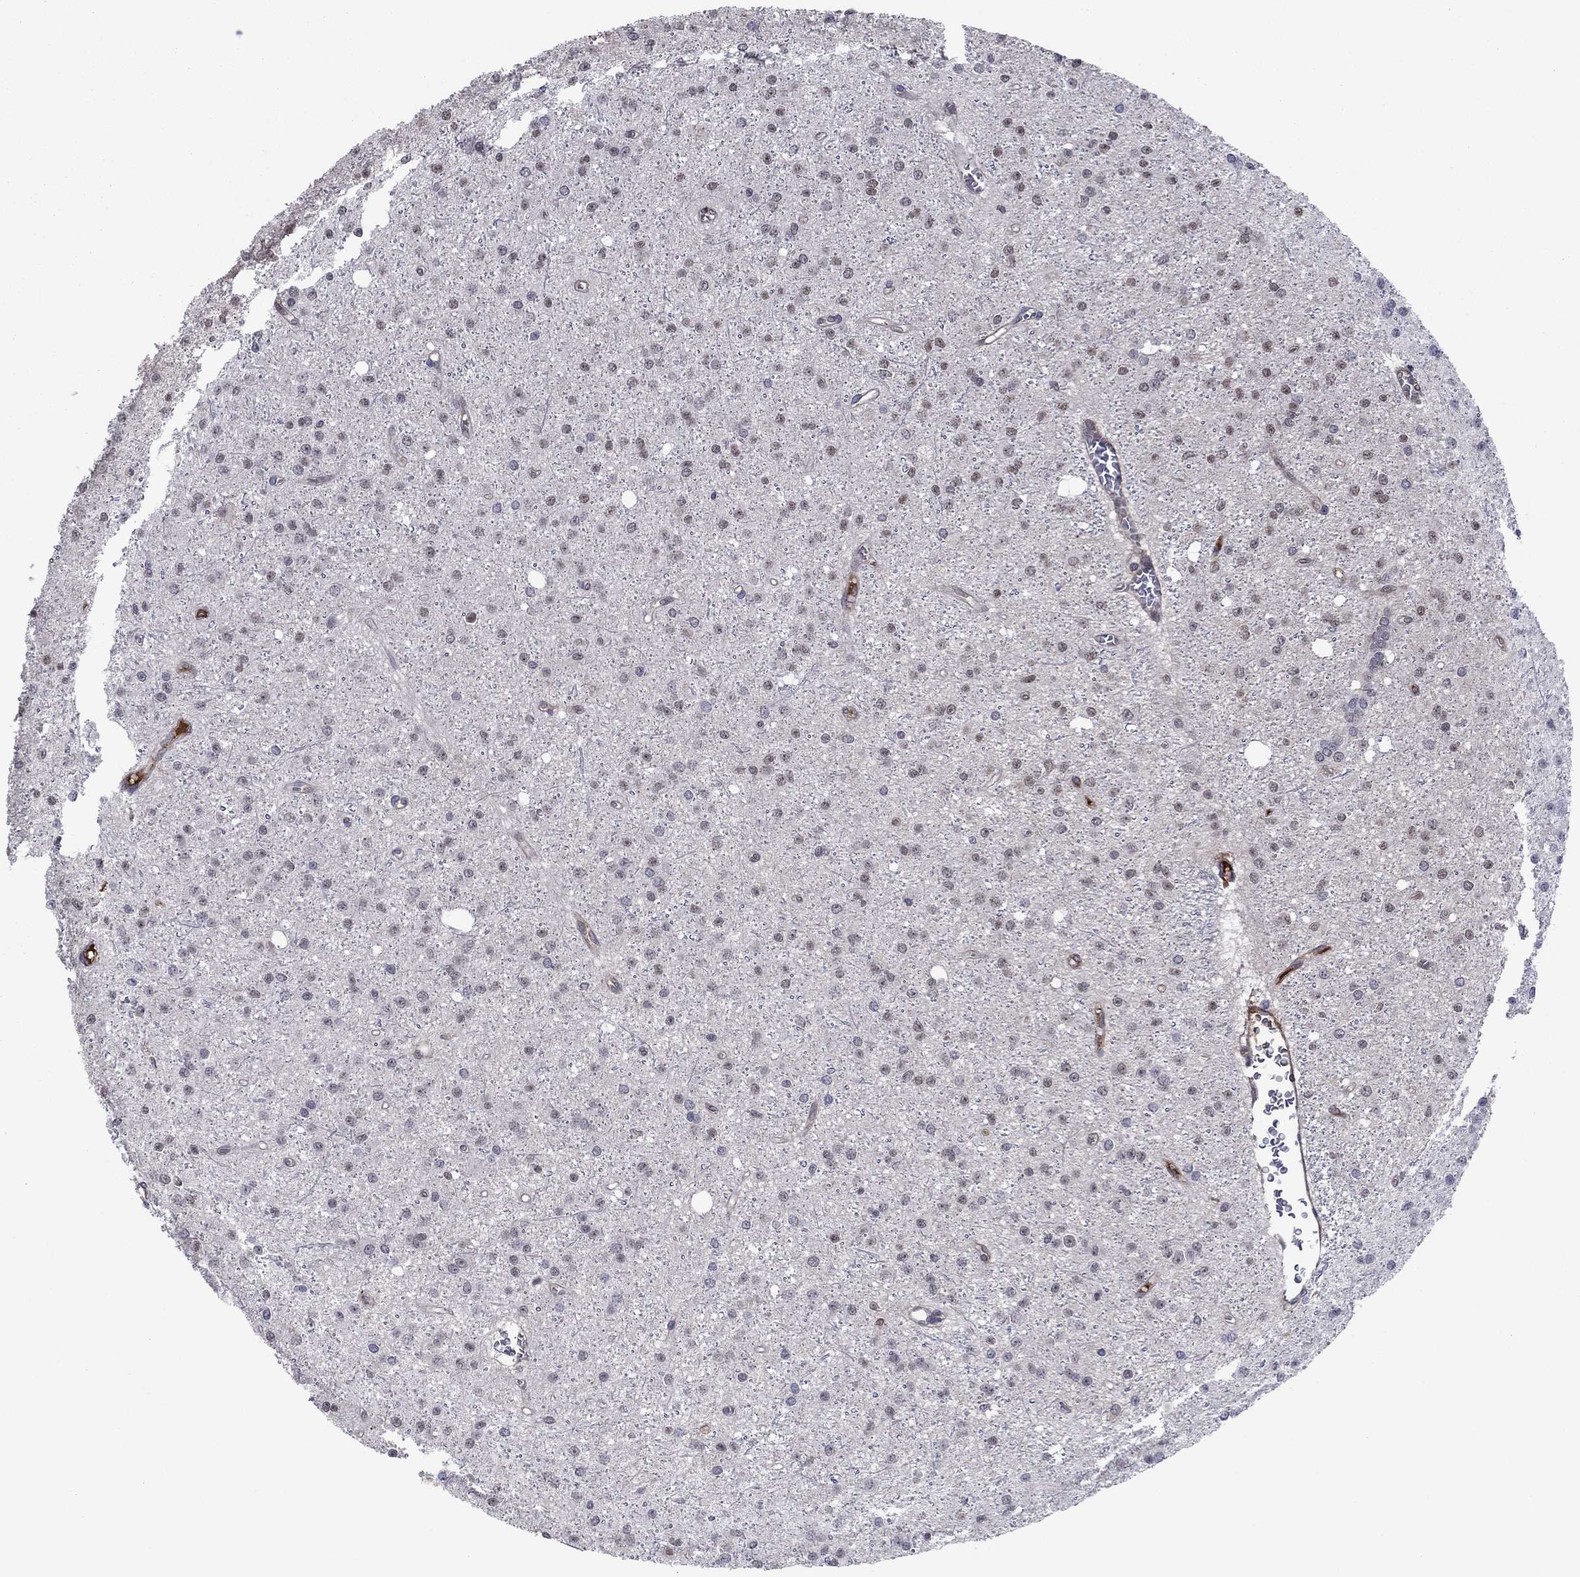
{"staining": {"intensity": "negative", "quantity": "none", "location": "none"}, "tissue": "glioma", "cell_type": "Tumor cells", "image_type": "cancer", "snomed": [{"axis": "morphology", "description": "Glioma, malignant, Low grade"}, {"axis": "topography", "description": "Brain"}], "caption": "A micrograph of malignant glioma (low-grade) stained for a protein shows no brown staining in tumor cells.", "gene": "HPX", "patient": {"sex": "male", "age": 27}}